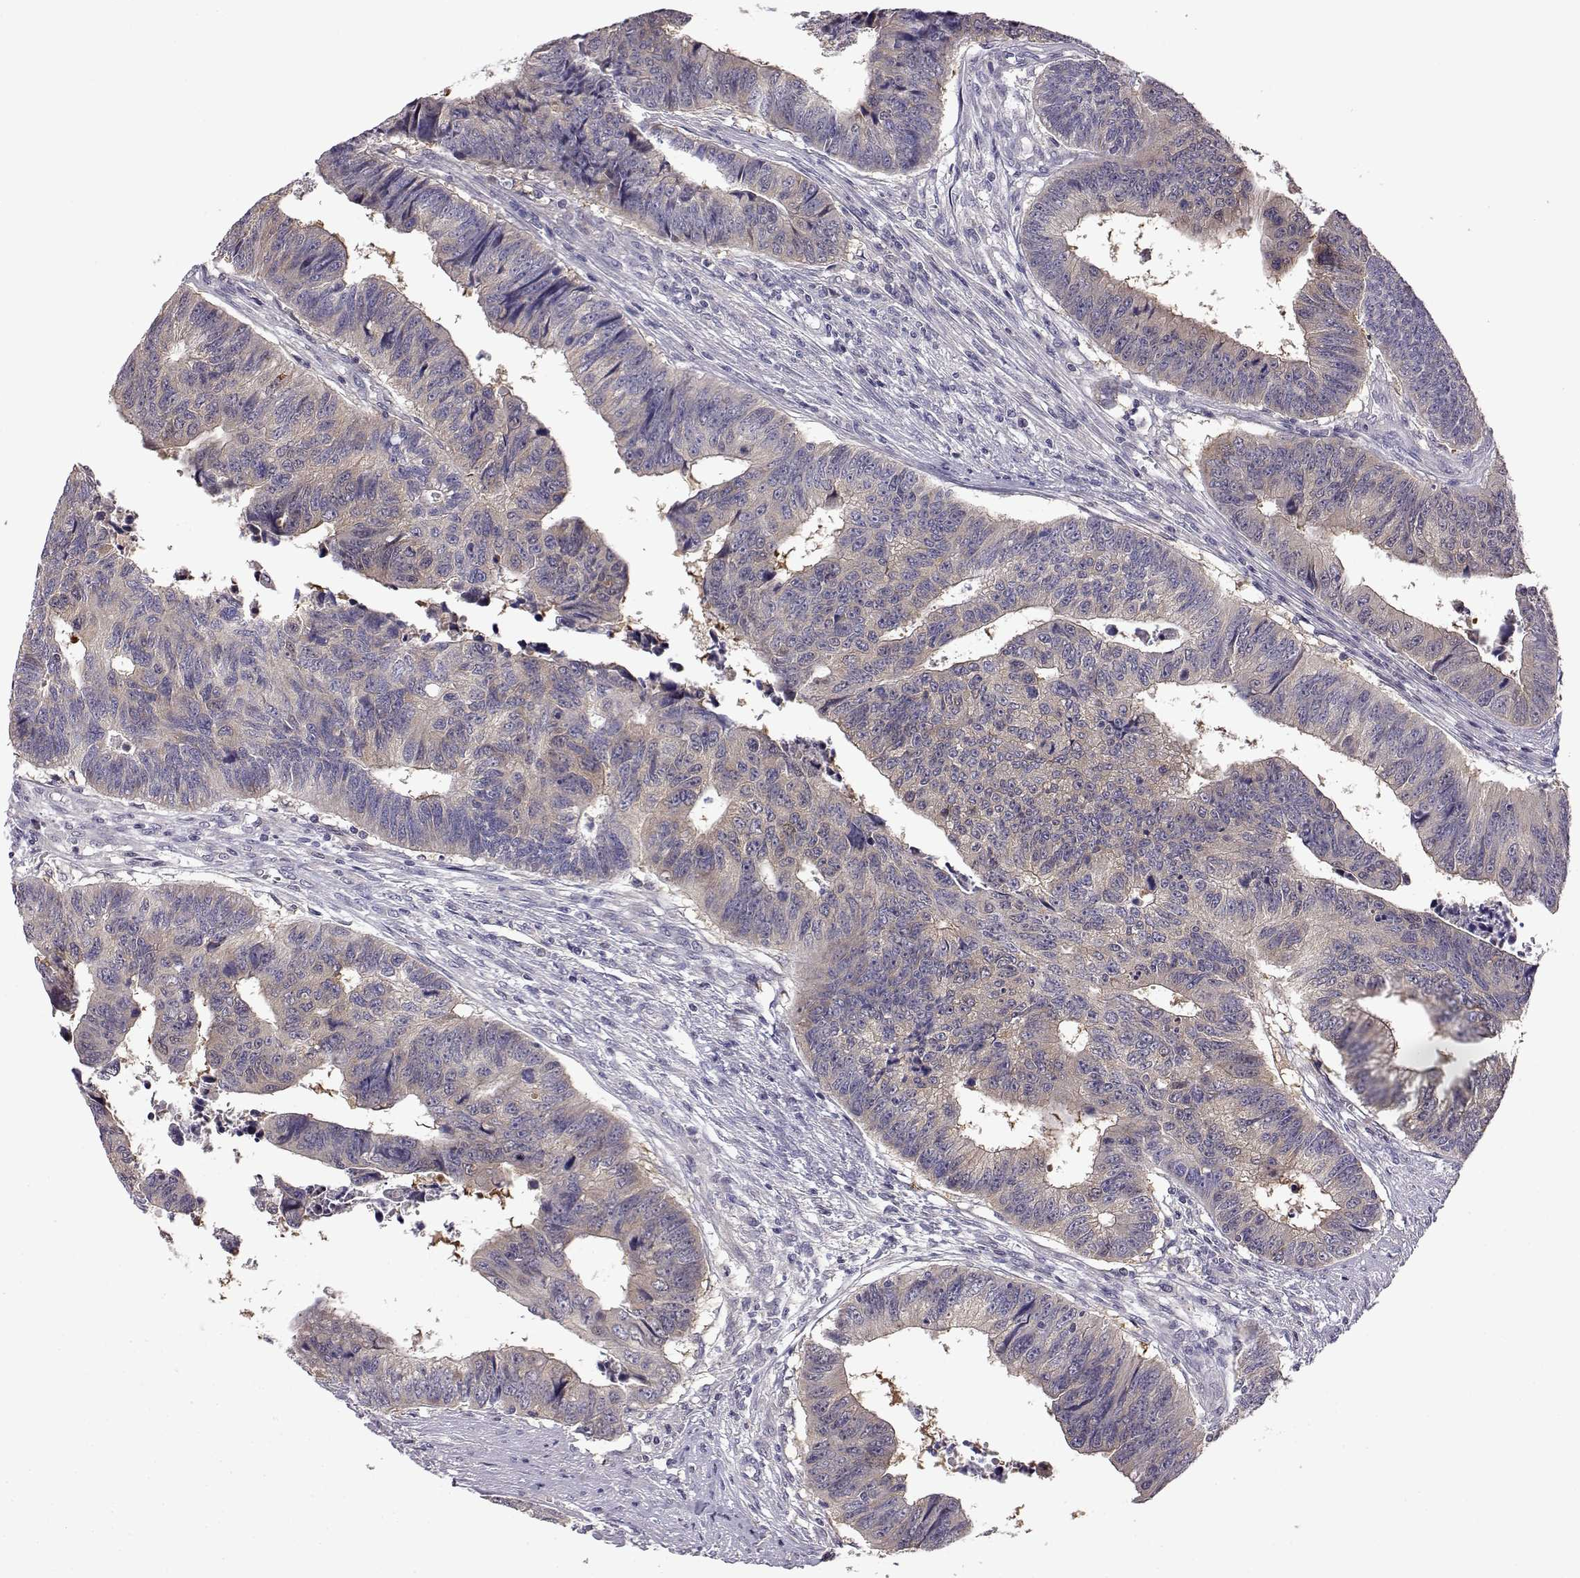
{"staining": {"intensity": "negative", "quantity": "none", "location": "none"}, "tissue": "colorectal cancer", "cell_type": "Tumor cells", "image_type": "cancer", "snomed": [{"axis": "morphology", "description": "Adenocarcinoma, NOS"}, {"axis": "topography", "description": "Rectum"}], "caption": "IHC of colorectal cancer (adenocarcinoma) displays no staining in tumor cells.", "gene": "VGF", "patient": {"sex": "female", "age": 85}}